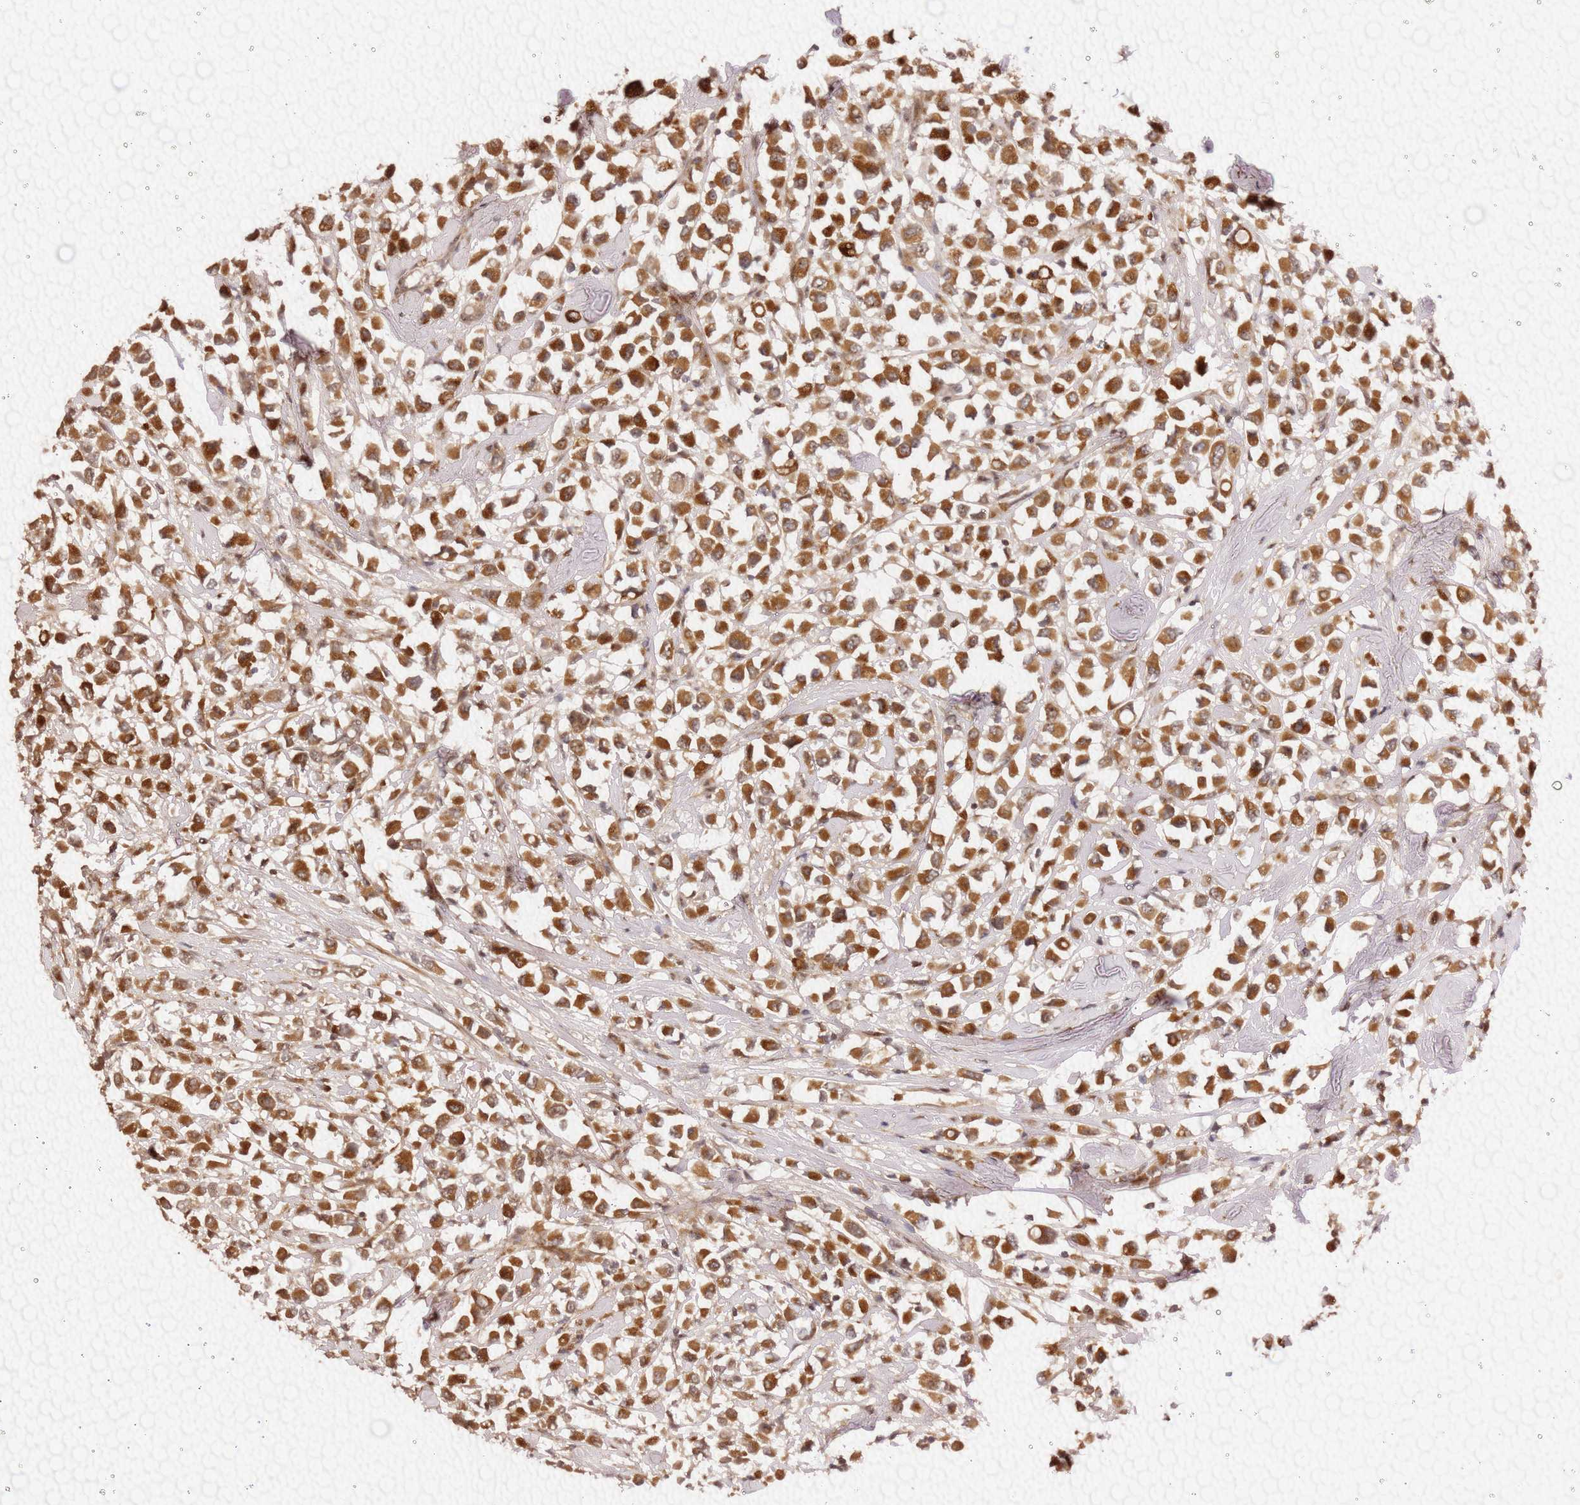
{"staining": {"intensity": "strong", "quantity": ">75%", "location": "cytoplasmic/membranous"}, "tissue": "breast cancer", "cell_type": "Tumor cells", "image_type": "cancer", "snomed": [{"axis": "morphology", "description": "Duct carcinoma"}, {"axis": "topography", "description": "Breast"}], "caption": "Protein expression analysis of human breast intraductal carcinoma reveals strong cytoplasmic/membranous expression in about >75% of tumor cells.", "gene": "KIF25", "patient": {"sex": "female", "age": 61}}